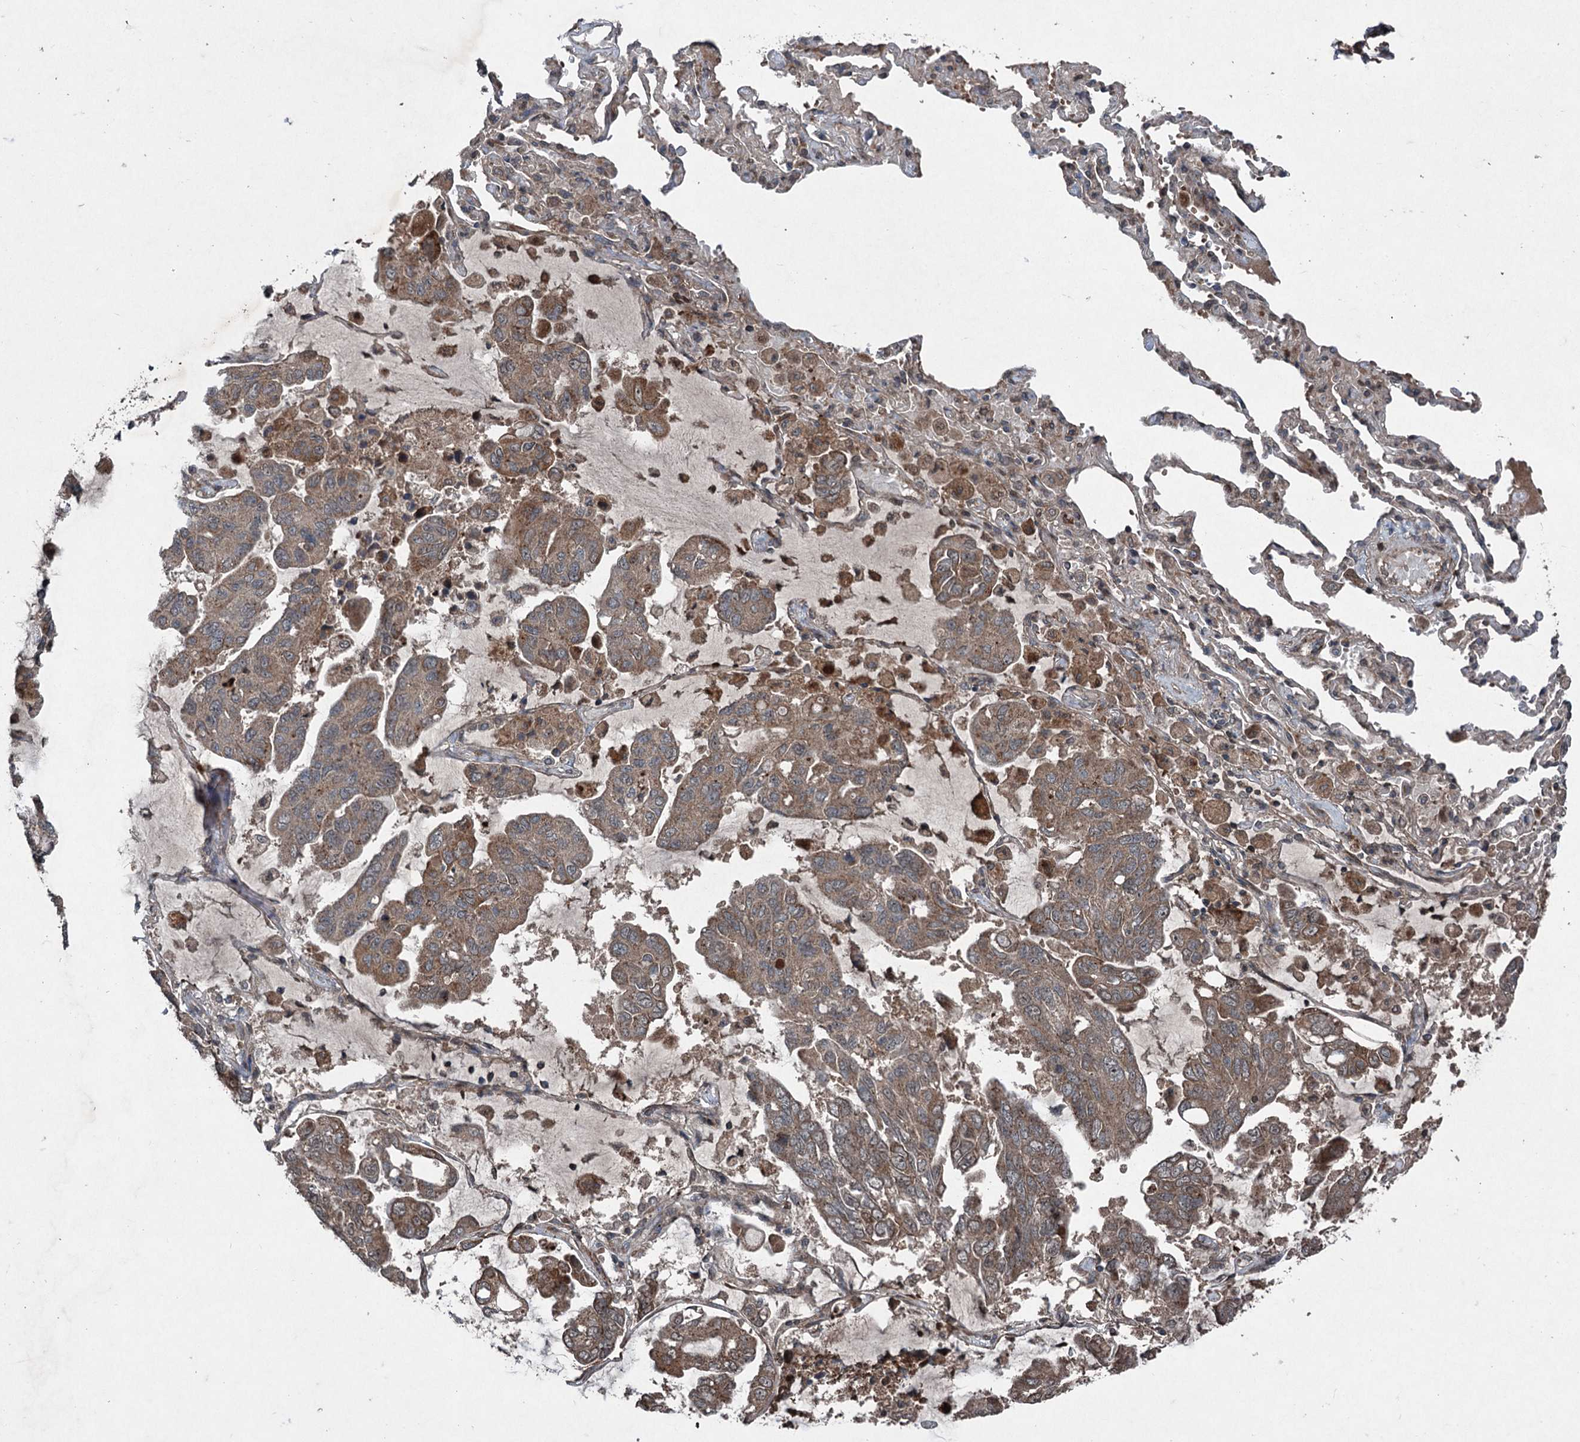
{"staining": {"intensity": "moderate", "quantity": "25%-75%", "location": "cytoplasmic/membranous"}, "tissue": "lung cancer", "cell_type": "Tumor cells", "image_type": "cancer", "snomed": [{"axis": "morphology", "description": "Adenocarcinoma, NOS"}, {"axis": "topography", "description": "Lung"}], "caption": "Moderate cytoplasmic/membranous protein positivity is seen in approximately 25%-75% of tumor cells in lung cancer (adenocarcinoma). The staining is performed using DAB (3,3'-diaminobenzidine) brown chromogen to label protein expression. The nuclei are counter-stained blue using hematoxylin.", "gene": "ALAS1", "patient": {"sex": "male", "age": 64}}